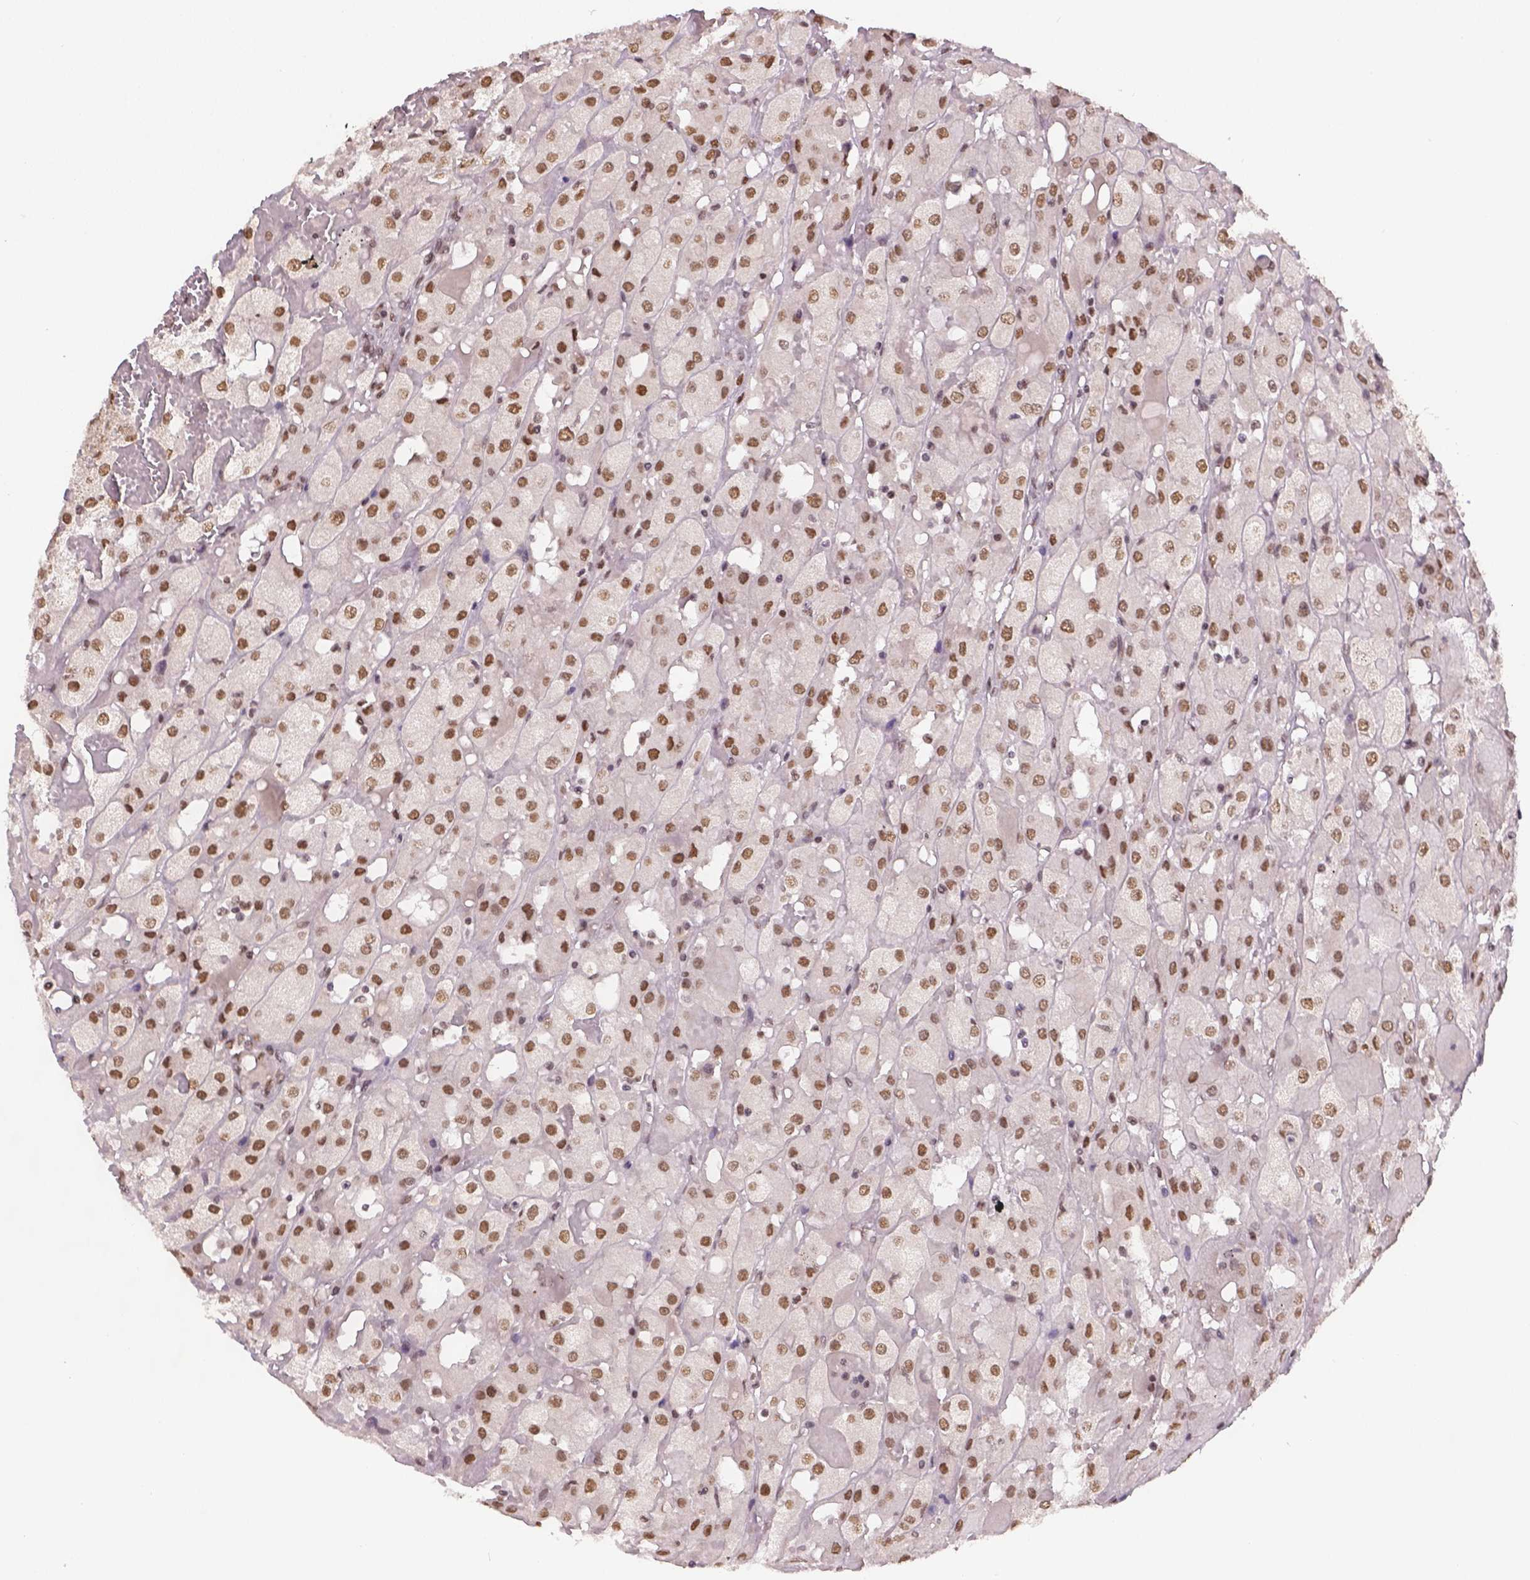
{"staining": {"intensity": "moderate", "quantity": ">75%", "location": "nuclear"}, "tissue": "renal cancer", "cell_type": "Tumor cells", "image_type": "cancer", "snomed": [{"axis": "morphology", "description": "Adenocarcinoma, NOS"}, {"axis": "topography", "description": "Kidney"}], "caption": "Renal cancer (adenocarcinoma) was stained to show a protein in brown. There is medium levels of moderate nuclear positivity in approximately >75% of tumor cells.", "gene": "FANCE", "patient": {"sex": "male", "age": 72}}